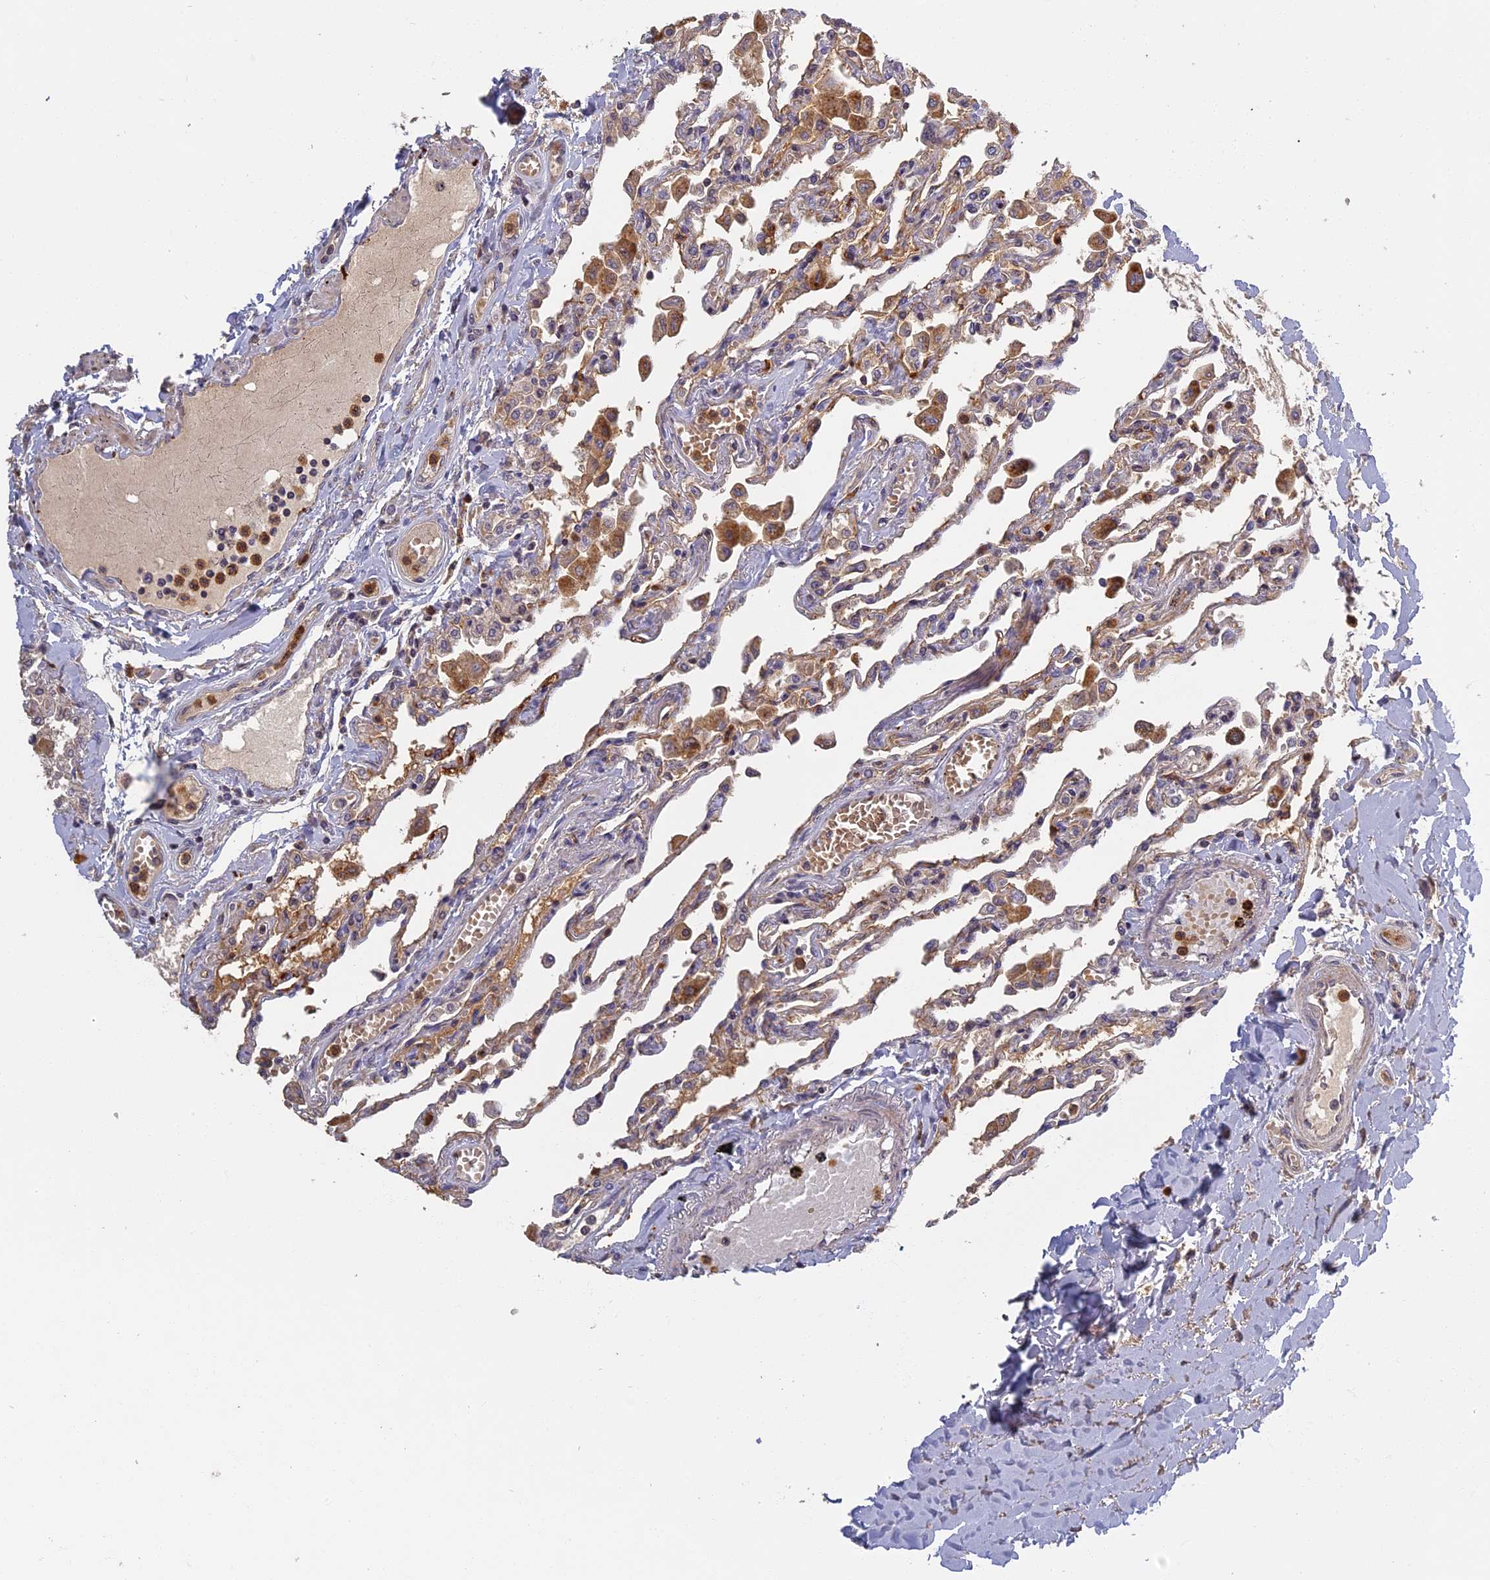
{"staining": {"intensity": "weak", "quantity": "25%-75%", "location": "cytoplasmic/membranous"}, "tissue": "lung", "cell_type": "Alveolar cells", "image_type": "normal", "snomed": [{"axis": "morphology", "description": "Normal tissue, NOS"}, {"axis": "topography", "description": "Bronchus"}, {"axis": "topography", "description": "Lung"}], "caption": "Human lung stained with a protein marker exhibits weak staining in alveolar cells.", "gene": "AP4E1", "patient": {"sex": "female", "age": 49}}